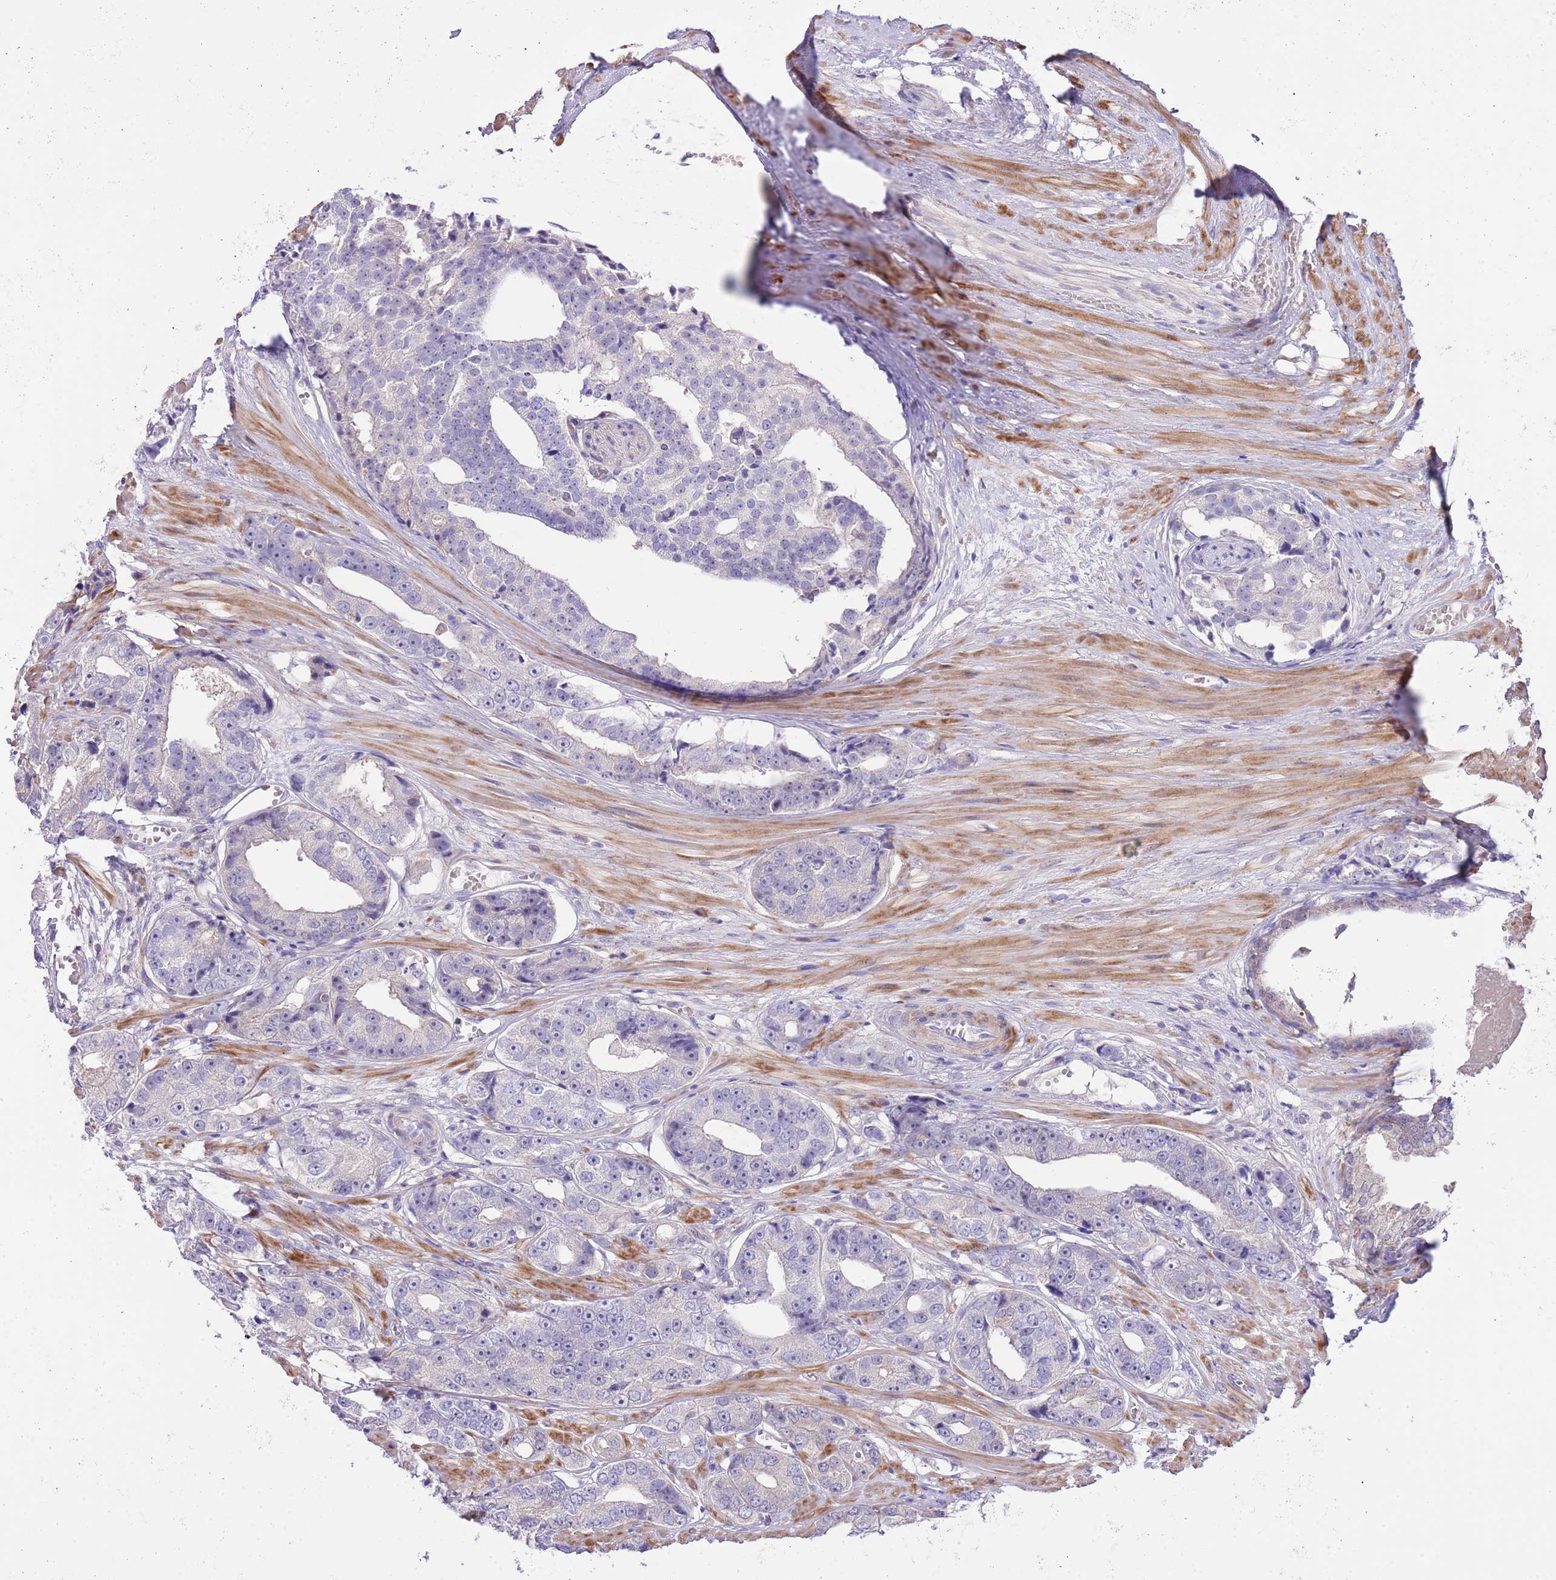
{"staining": {"intensity": "negative", "quantity": "none", "location": "none"}, "tissue": "prostate cancer", "cell_type": "Tumor cells", "image_type": "cancer", "snomed": [{"axis": "morphology", "description": "Adenocarcinoma, High grade"}, {"axis": "topography", "description": "Prostate"}], "caption": "Tumor cells are negative for protein expression in human prostate cancer.", "gene": "PRR32", "patient": {"sex": "male", "age": 71}}